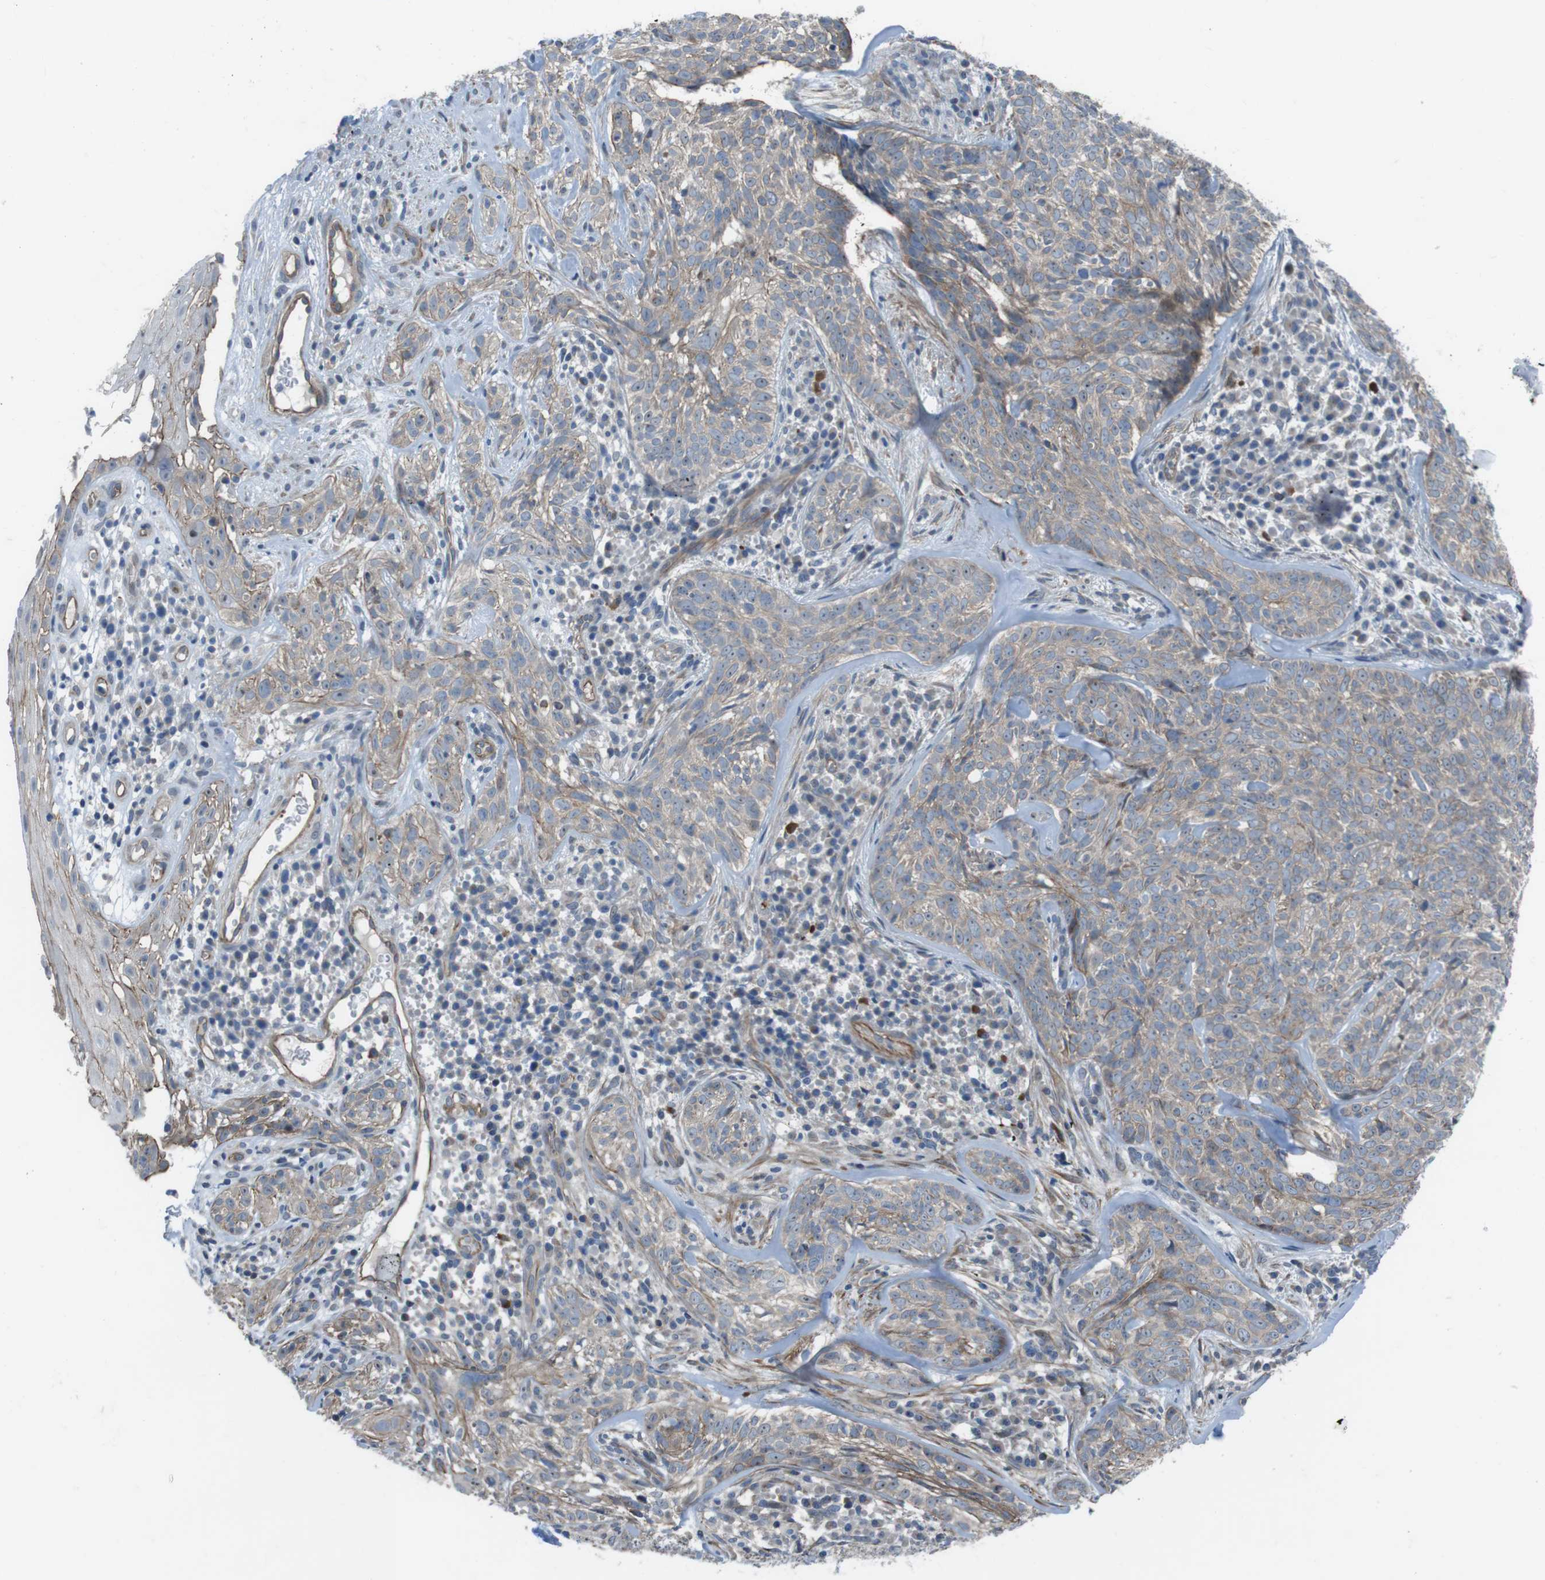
{"staining": {"intensity": "weak", "quantity": ">75%", "location": "cytoplasmic/membranous"}, "tissue": "skin cancer", "cell_type": "Tumor cells", "image_type": "cancer", "snomed": [{"axis": "morphology", "description": "Basal cell carcinoma"}, {"axis": "topography", "description": "Skin"}], "caption": "Immunohistochemical staining of skin basal cell carcinoma shows low levels of weak cytoplasmic/membranous protein expression in approximately >75% of tumor cells.", "gene": "FAM174B", "patient": {"sex": "male", "age": 72}}